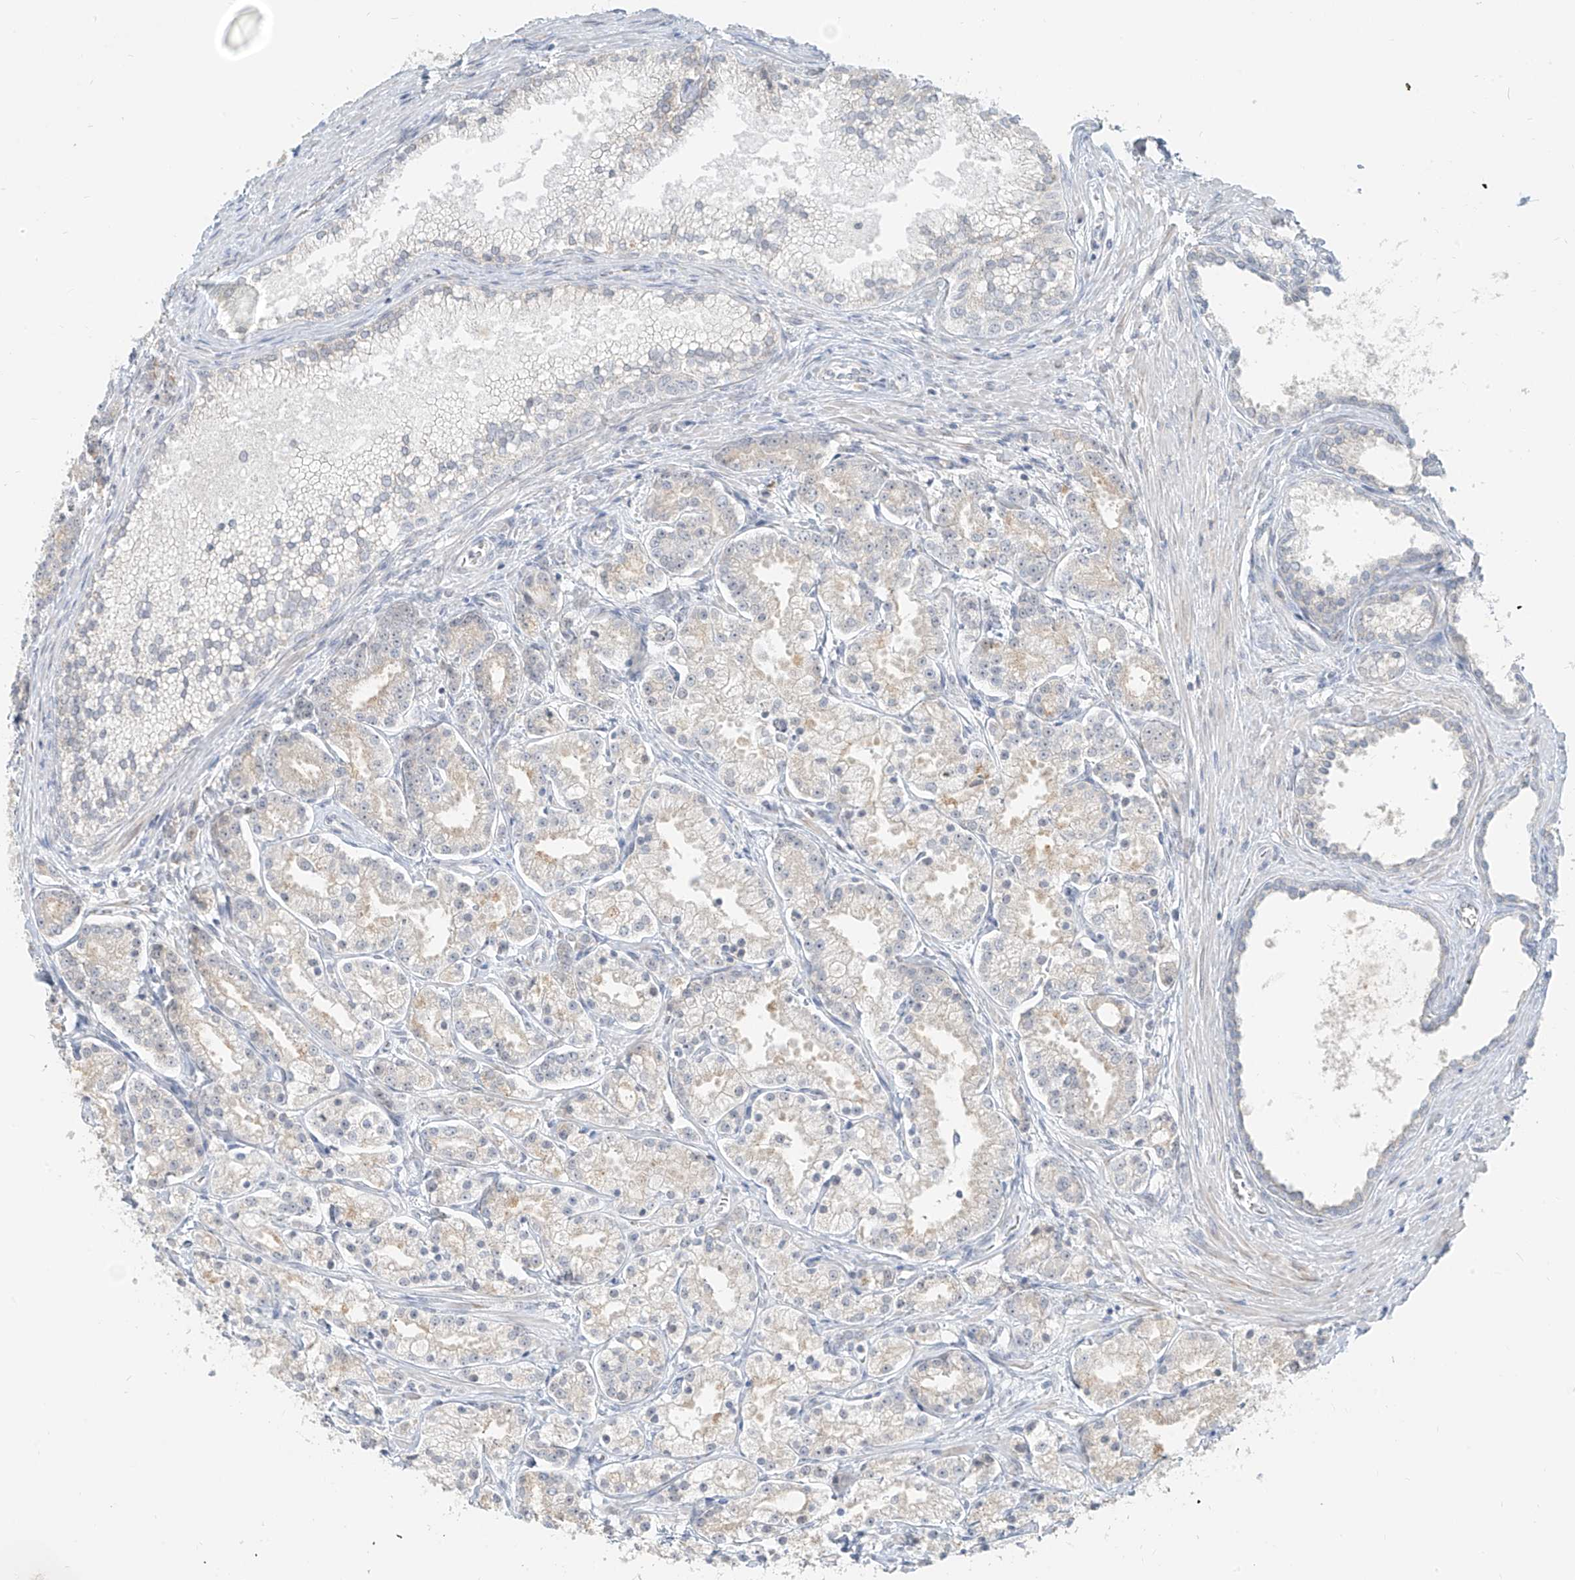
{"staining": {"intensity": "moderate", "quantity": "<25%", "location": "cytoplasmic/membranous"}, "tissue": "prostate cancer", "cell_type": "Tumor cells", "image_type": "cancer", "snomed": [{"axis": "morphology", "description": "Adenocarcinoma, High grade"}, {"axis": "topography", "description": "Prostate"}], "caption": "Immunohistochemistry image of neoplastic tissue: human prostate cancer (high-grade adenocarcinoma) stained using IHC reveals low levels of moderate protein expression localized specifically in the cytoplasmic/membranous of tumor cells, appearing as a cytoplasmic/membranous brown color.", "gene": "C2orf42", "patient": {"sex": "male", "age": 69}}